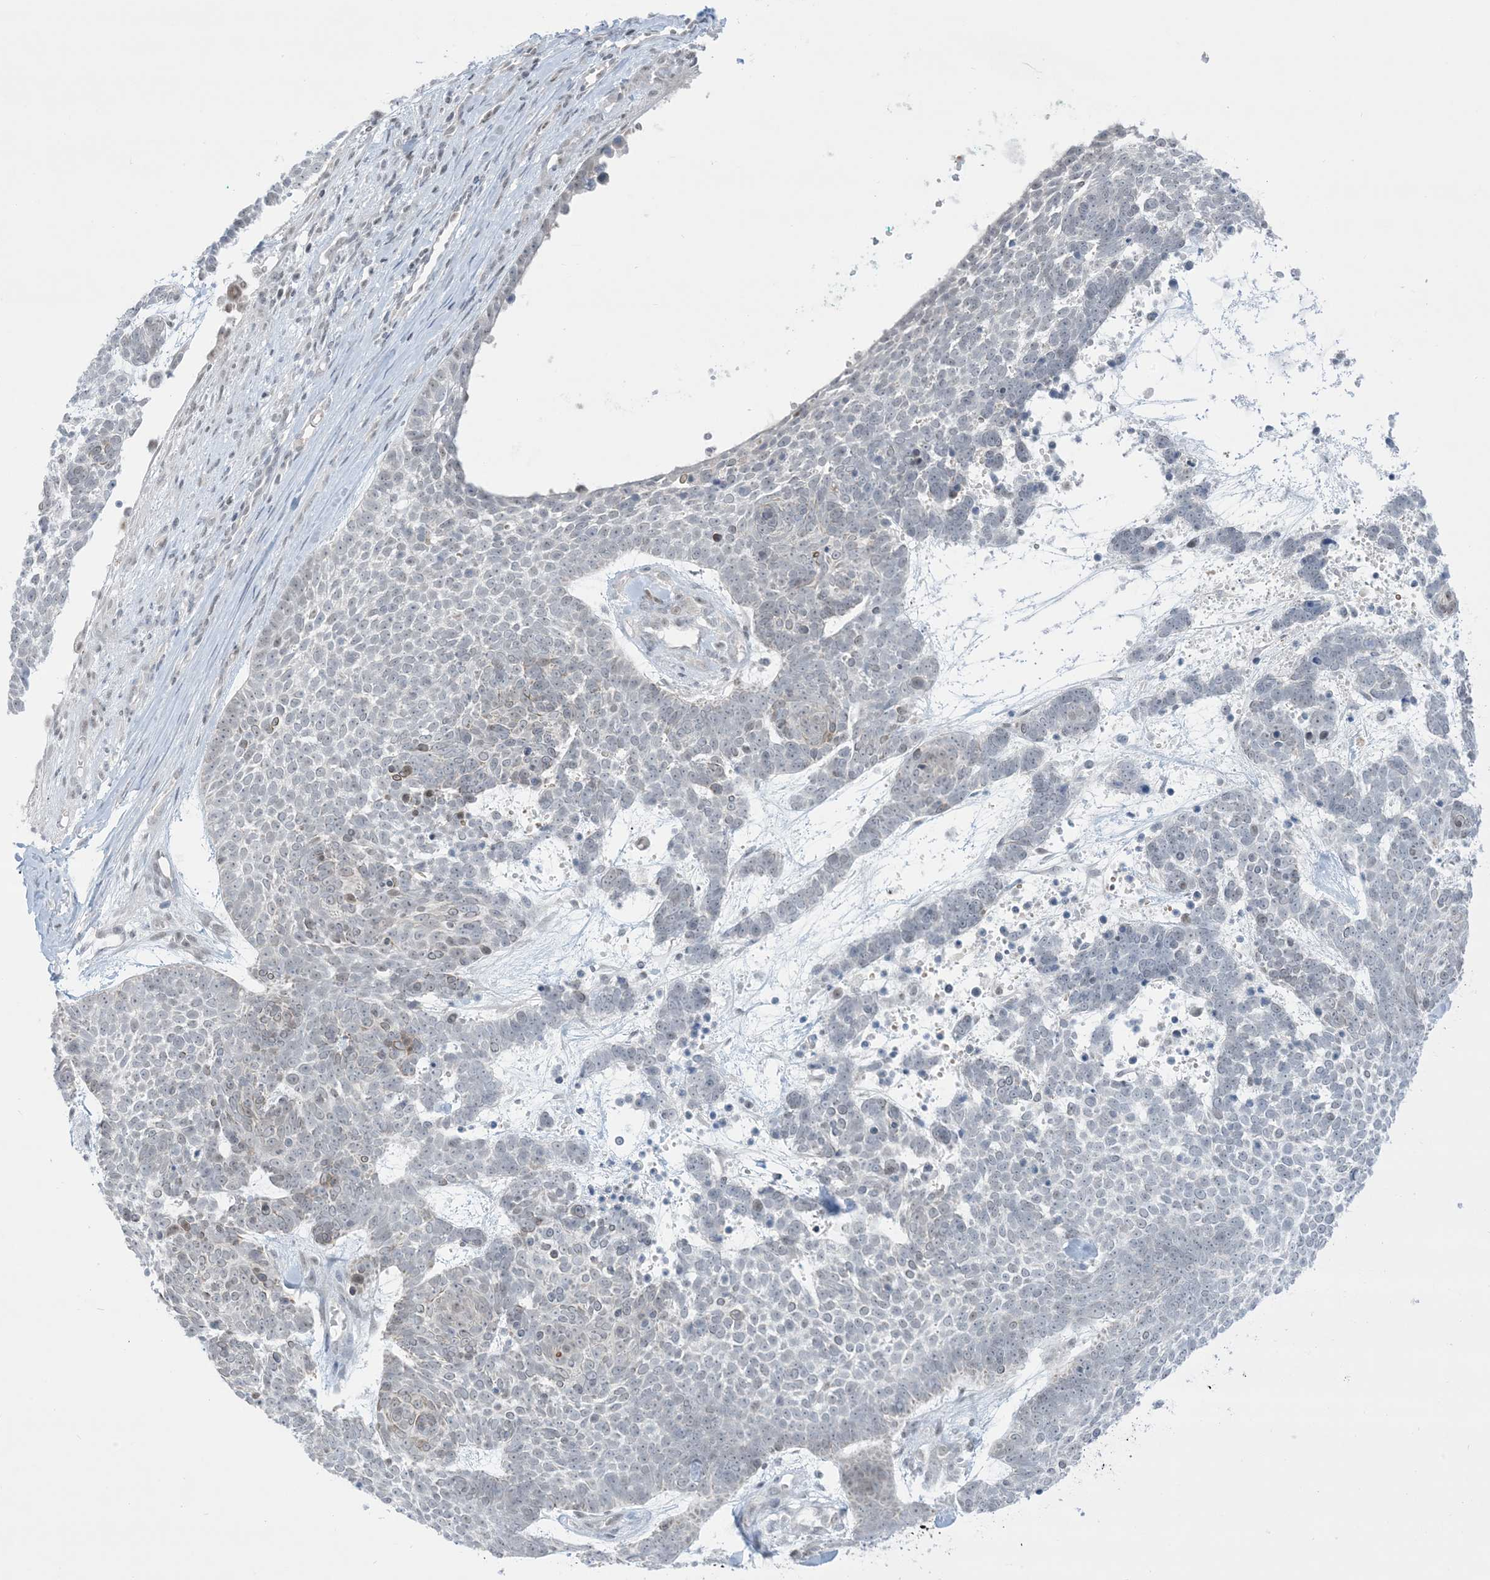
{"staining": {"intensity": "negative", "quantity": "none", "location": "none"}, "tissue": "skin cancer", "cell_type": "Tumor cells", "image_type": "cancer", "snomed": [{"axis": "morphology", "description": "Basal cell carcinoma"}, {"axis": "topography", "description": "Skin"}], "caption": "An immunohistochemistry image of skin cancer (basal cell carcinoma) is shown. There is no staining in tumor cells of skin cancer (basal cell carcinoma).", "gene": "TFPT", "patient": {"sex": "female", "age": 81}}